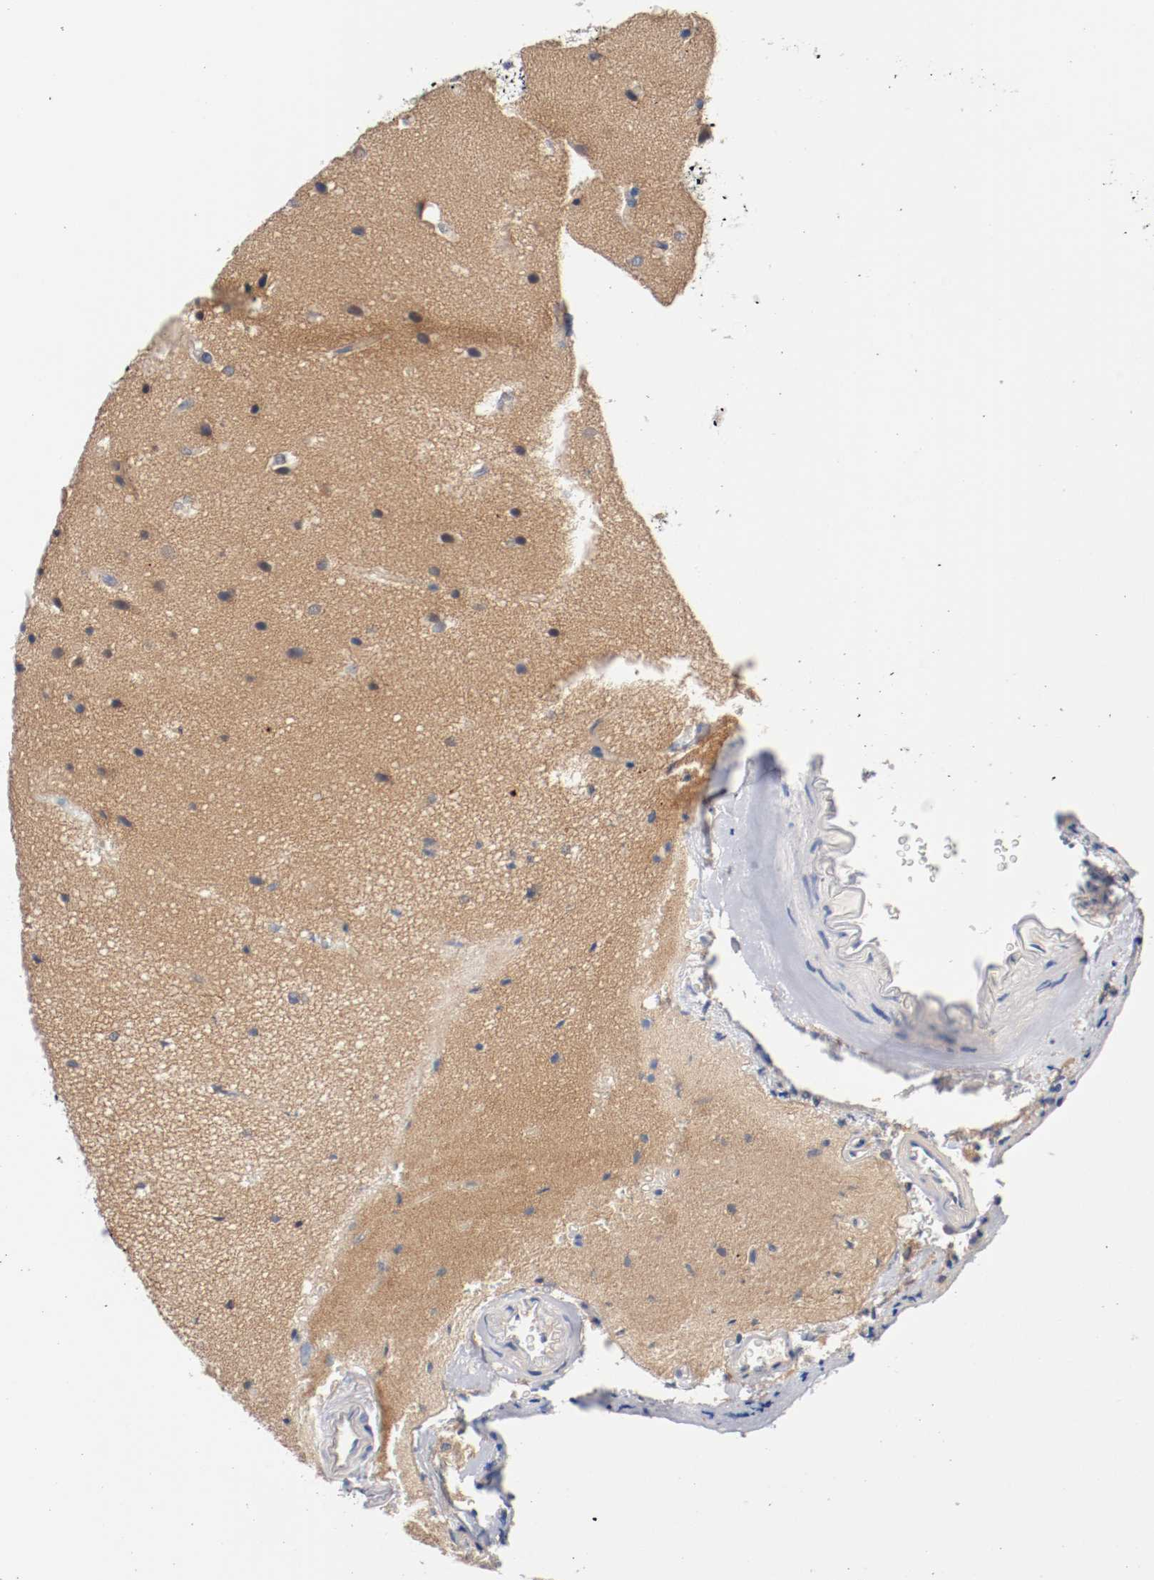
{"staining": {"intensity": "moderate", "quantity": "<25%", "location": "cytoplasmic/membranous"}, "tissue": "glioma", "cell_type": "Tumor cells", "image_type": "cancer", "snomed": [{"axis": "morphology", "description": "Glioma, malignant, Low grade"}, {"axis": "topography", "description": "Cerebral cortex"}], "caption": "A high-resolution micrograph shows immunohistochemistry staining of malignant glioma (low-grade), which displays moderate cytoplasmic/membranous positivity in about <25% of tumor cells.", "gene": "HGS", "patient": {"sex": "female", "age": 47}}